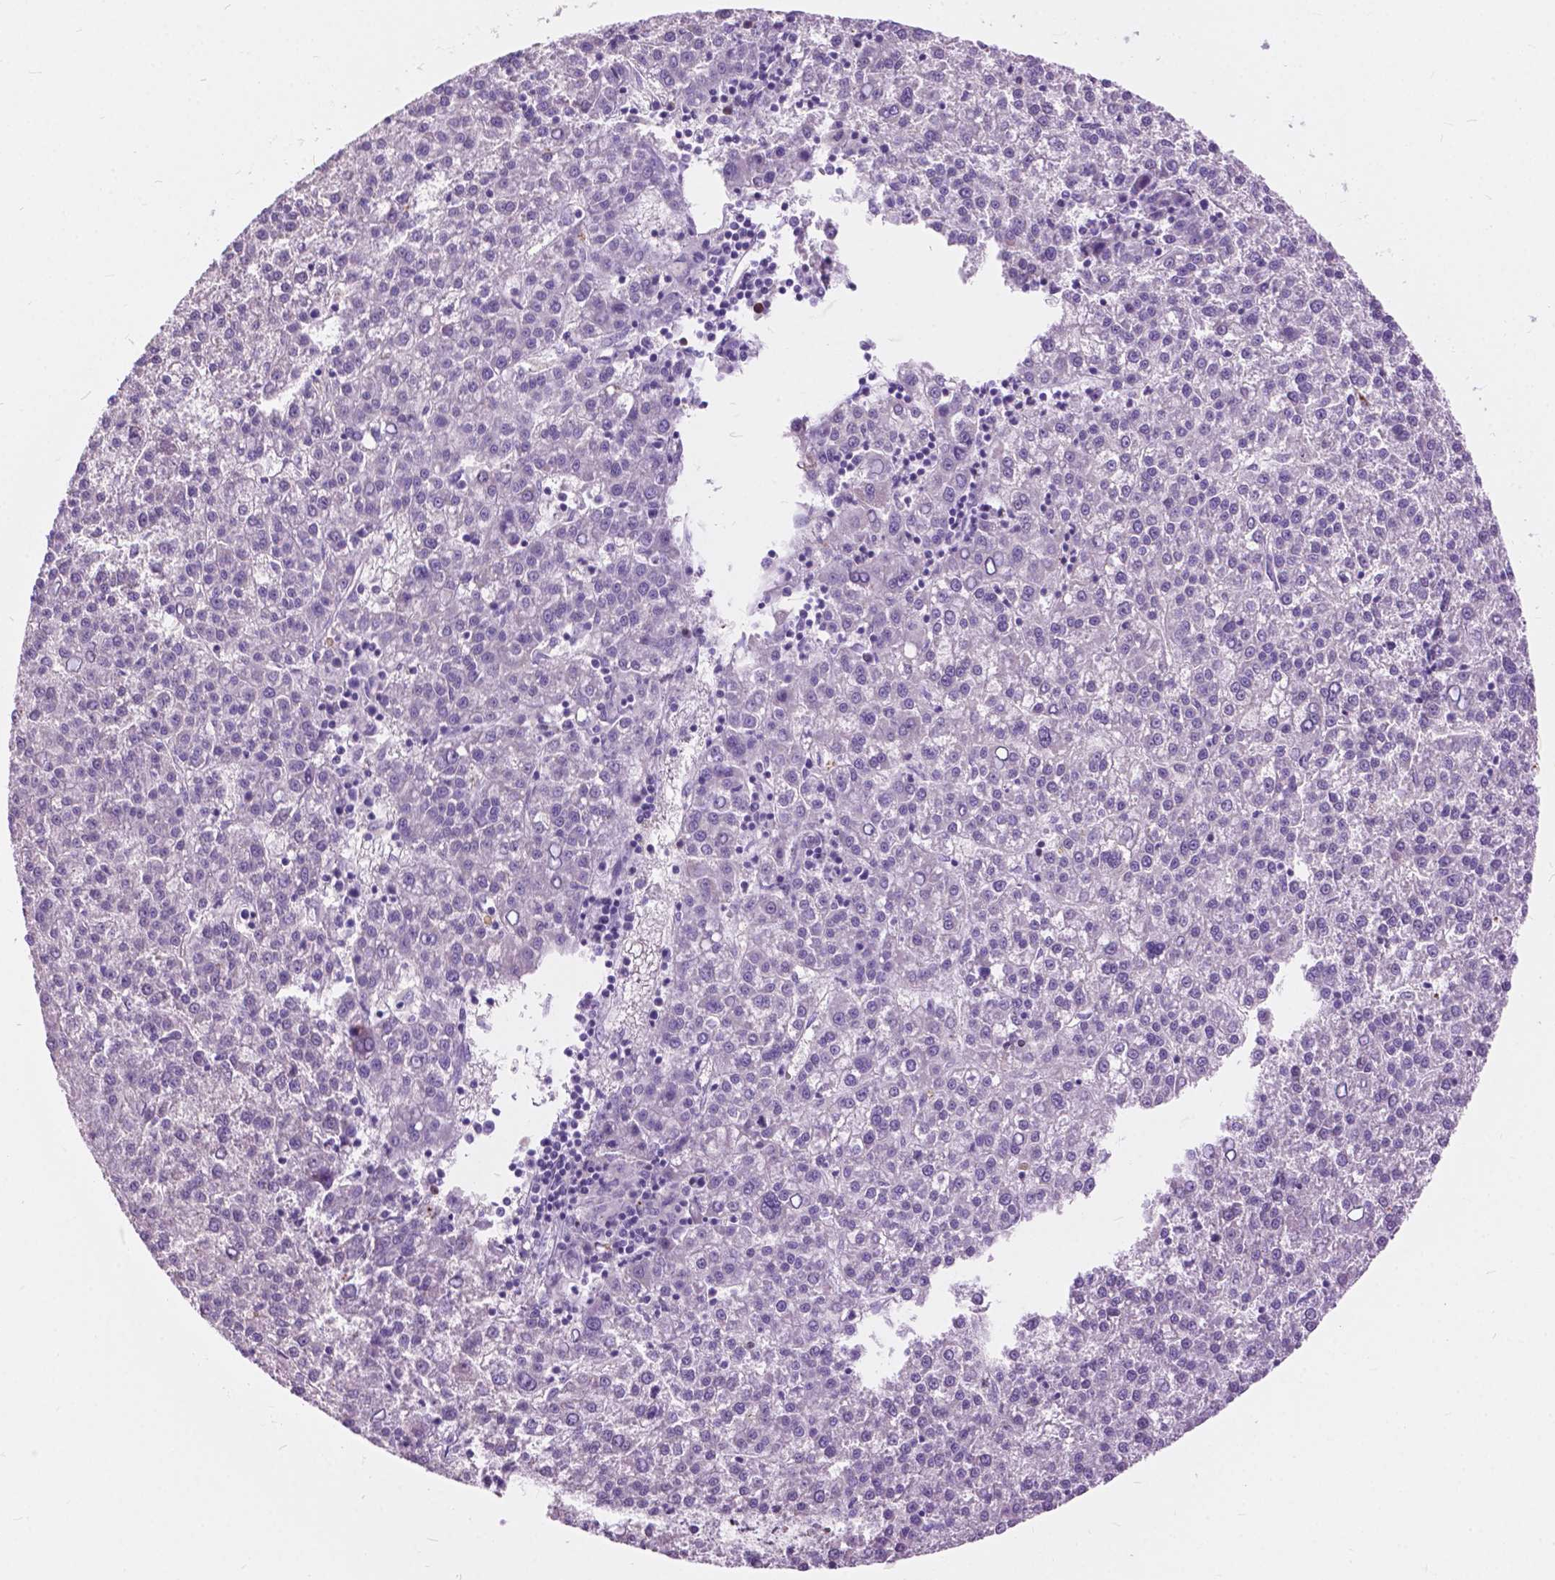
{"staining": {"intensity": "negative", "quantity": "none", "location": "none"}, "tissue": "liver cancer", "cell_type": "Tumor cells", "image_type": "cancer", "snomed": [{"axis": "morphology", "description": "Carcinoma, Hepatocellular, NOS"}, {"axis": "topography", "description": "Liver"}], "caption": "Human liver hepatocellular carcinoma stained for a protein using immunohistochemistry displays no positivity in tumor cells.", "gene": "PRR35", "patient": {"sex": "female", "age": 58}}